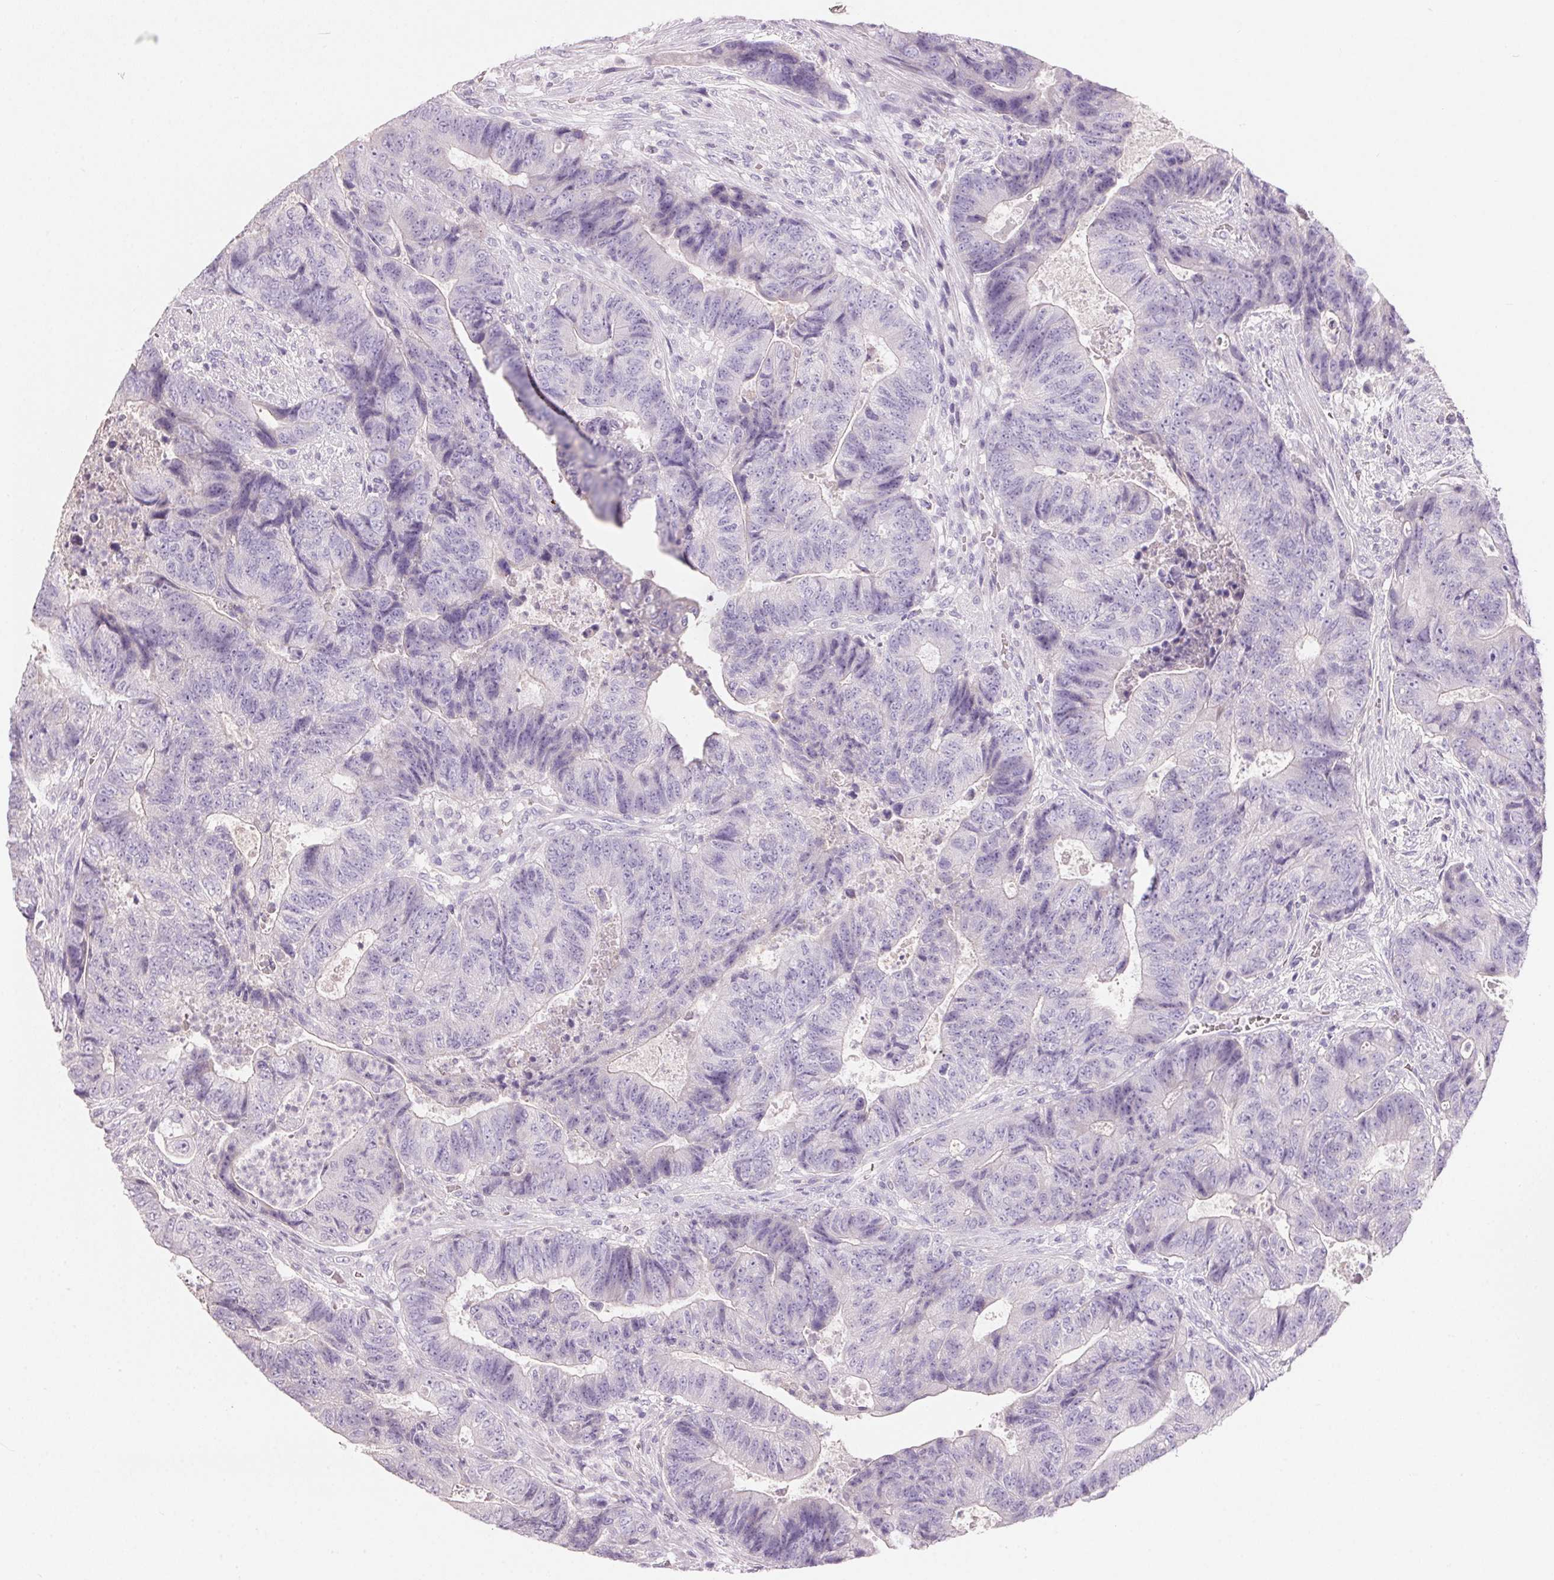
{"staining": {"intensity": "negative", "quantity": "none", "location": "none"}, "tissue": "colorectal cancer", "cell_type": "Tumor cells", "image_type": "cancer", "snomed": [{"axis": "morphology", "description": "Normal tissue, NOS"}, {"axis": "morphology", "description": "Adenocarcinoma, NOS"}, {"axis": "topography", "description": "Colon"}], "caption": "High magnification brightfield microscopy of colorectal cancer stained with DAB (brown) and counterstained with hematoxylin (blue): tumor cells show no significant positivity. The staining is performed using DAB brown chromogen with nuclei counter-stained in using hematoxylin.", "gene": "HSD17B1", "patient": {"sex": "female", "age": 48}}